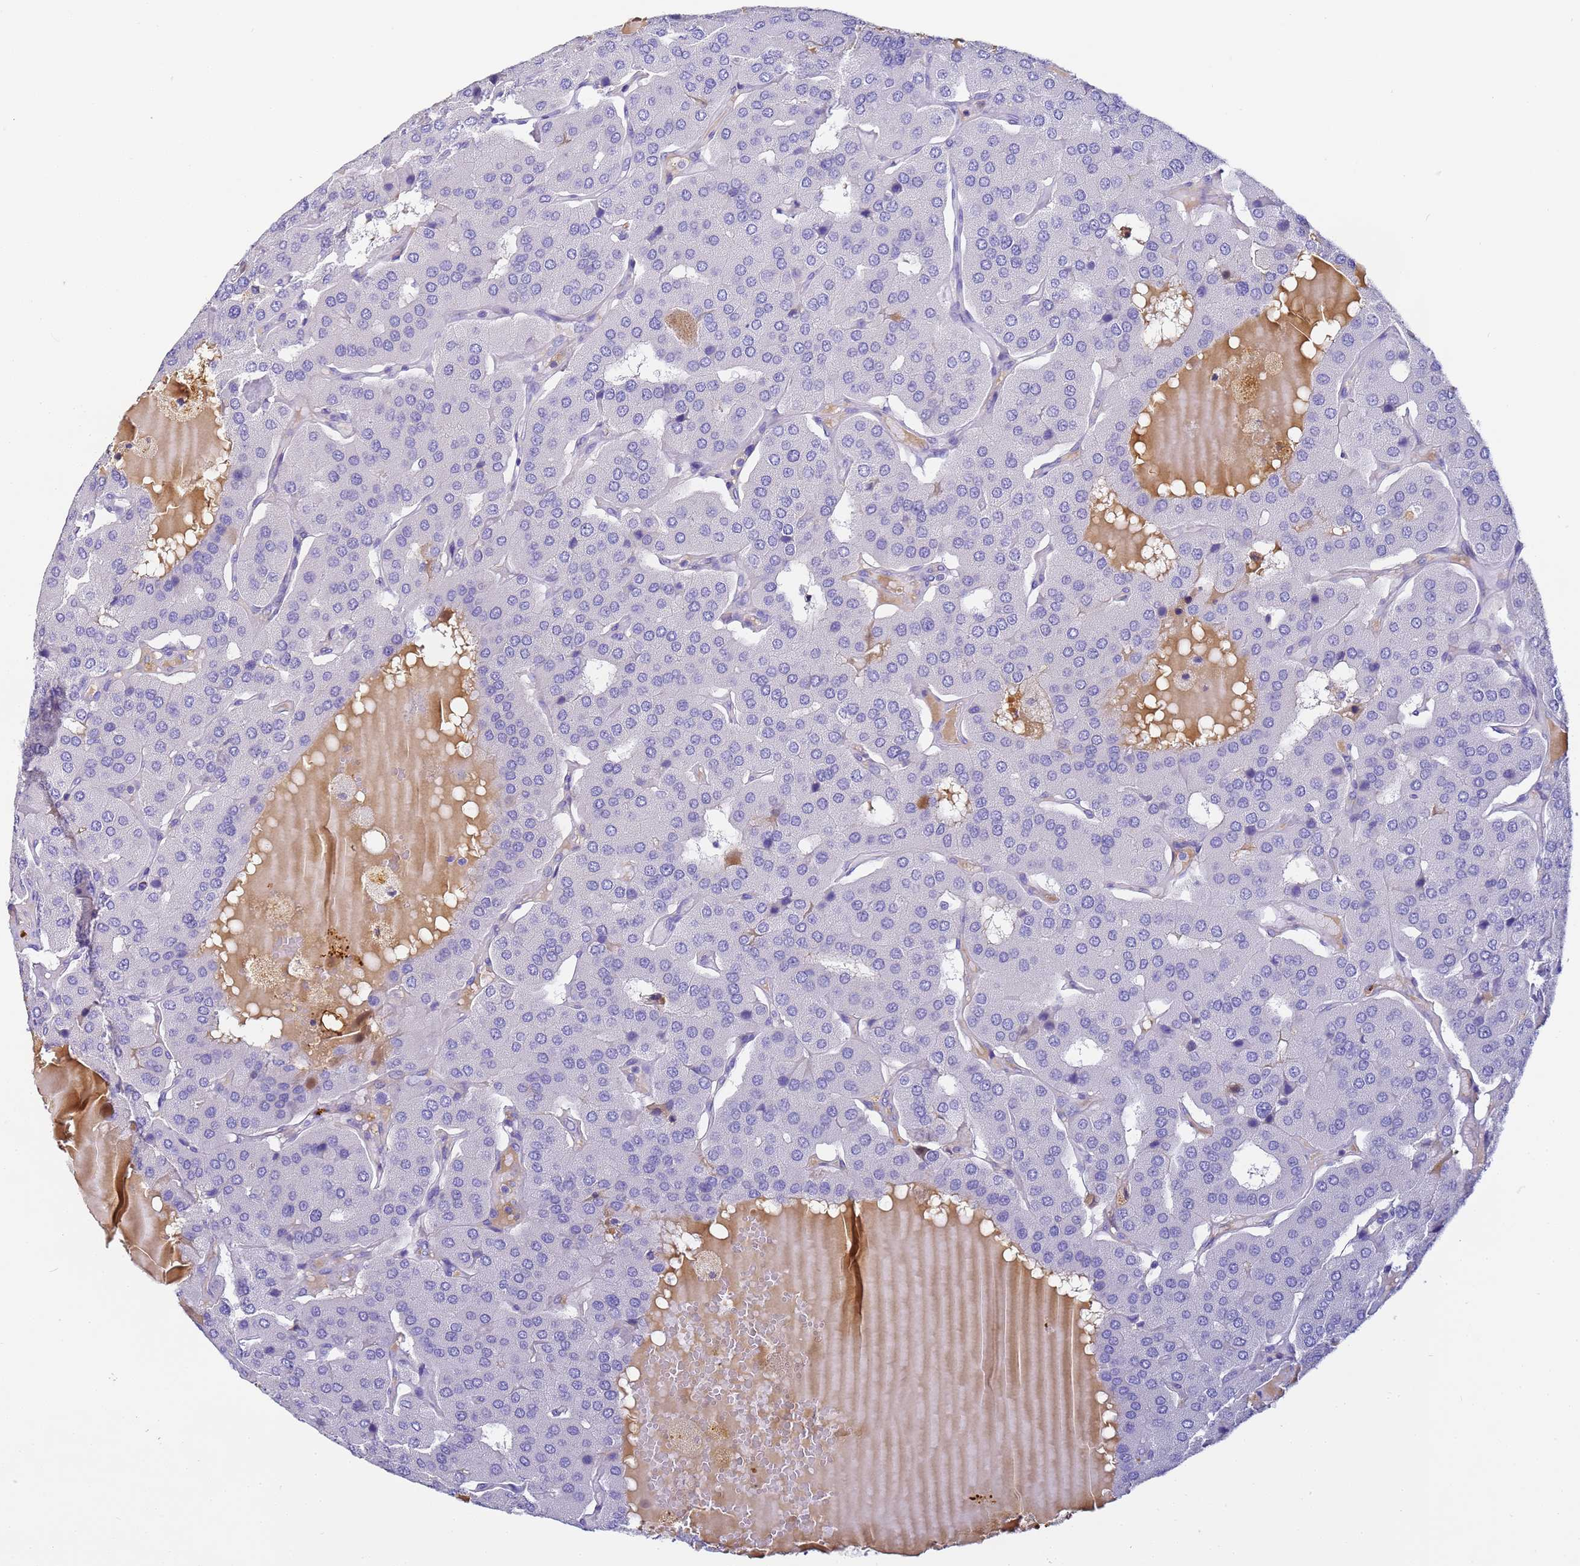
{"staining": {"intensity": "negative", "quantity": "none", "location": "none"}, "tissue": "parathyroid gland", "cell_type": "Glandular cells", "image_type": "normal", "snomed": [{"axis": "morphology", "description": "Normal tissue, NOS"}, {"axis": "morphology", "description": "Adenoma, NOS"}, {"axis": "topography", "description": "Parathyroid gland"}], "caption": "This is an immunohistochemistry (IHC) photomicrograph of benign human parathyroid gland. There is no staining in glandular cells.", "gene": "CFHR1", "patient": {"sex": "female", "age": 86}}